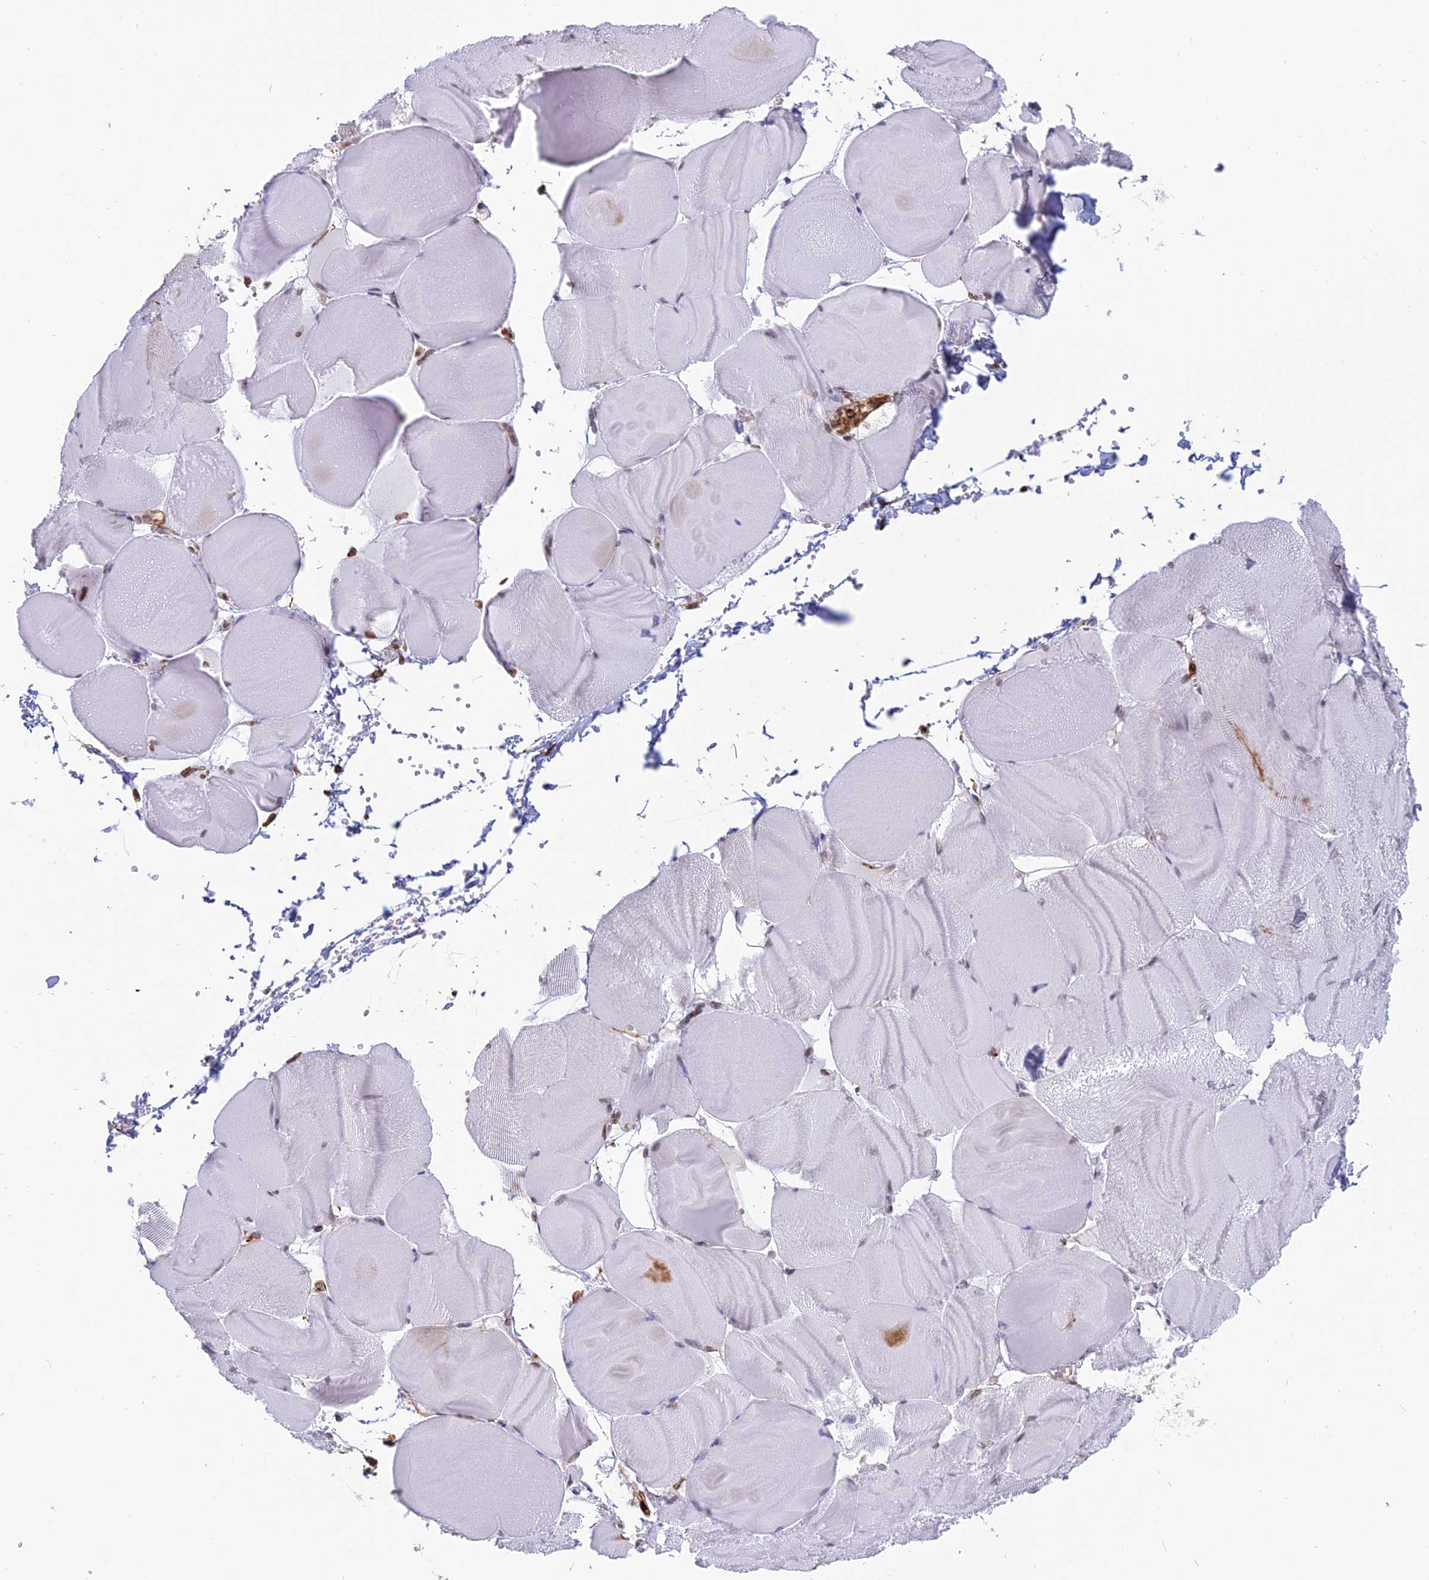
{"staining": {"intensity": "moderate", "quantity": "25%-75%", "location": "nuclear"}, "tissue": "skeletal muscle", "cell_type": "Myocytes", "image_type": "normal", "snomed": [{"axis": "morphology", "description": "Normal tissue, NOS"}, {"axis": "morphology", "description": "Basal cell carcinoma"}, {"axis": "topography", "description": "Skeletal muscle"}], "caption": "Protein expression analysis of benign human skeletal muscle reveals moderate nuclear positivity in about 25%-75% of myocytes.", "gene": "APOBR", "patient": {"sex": "female", "age": 64}}